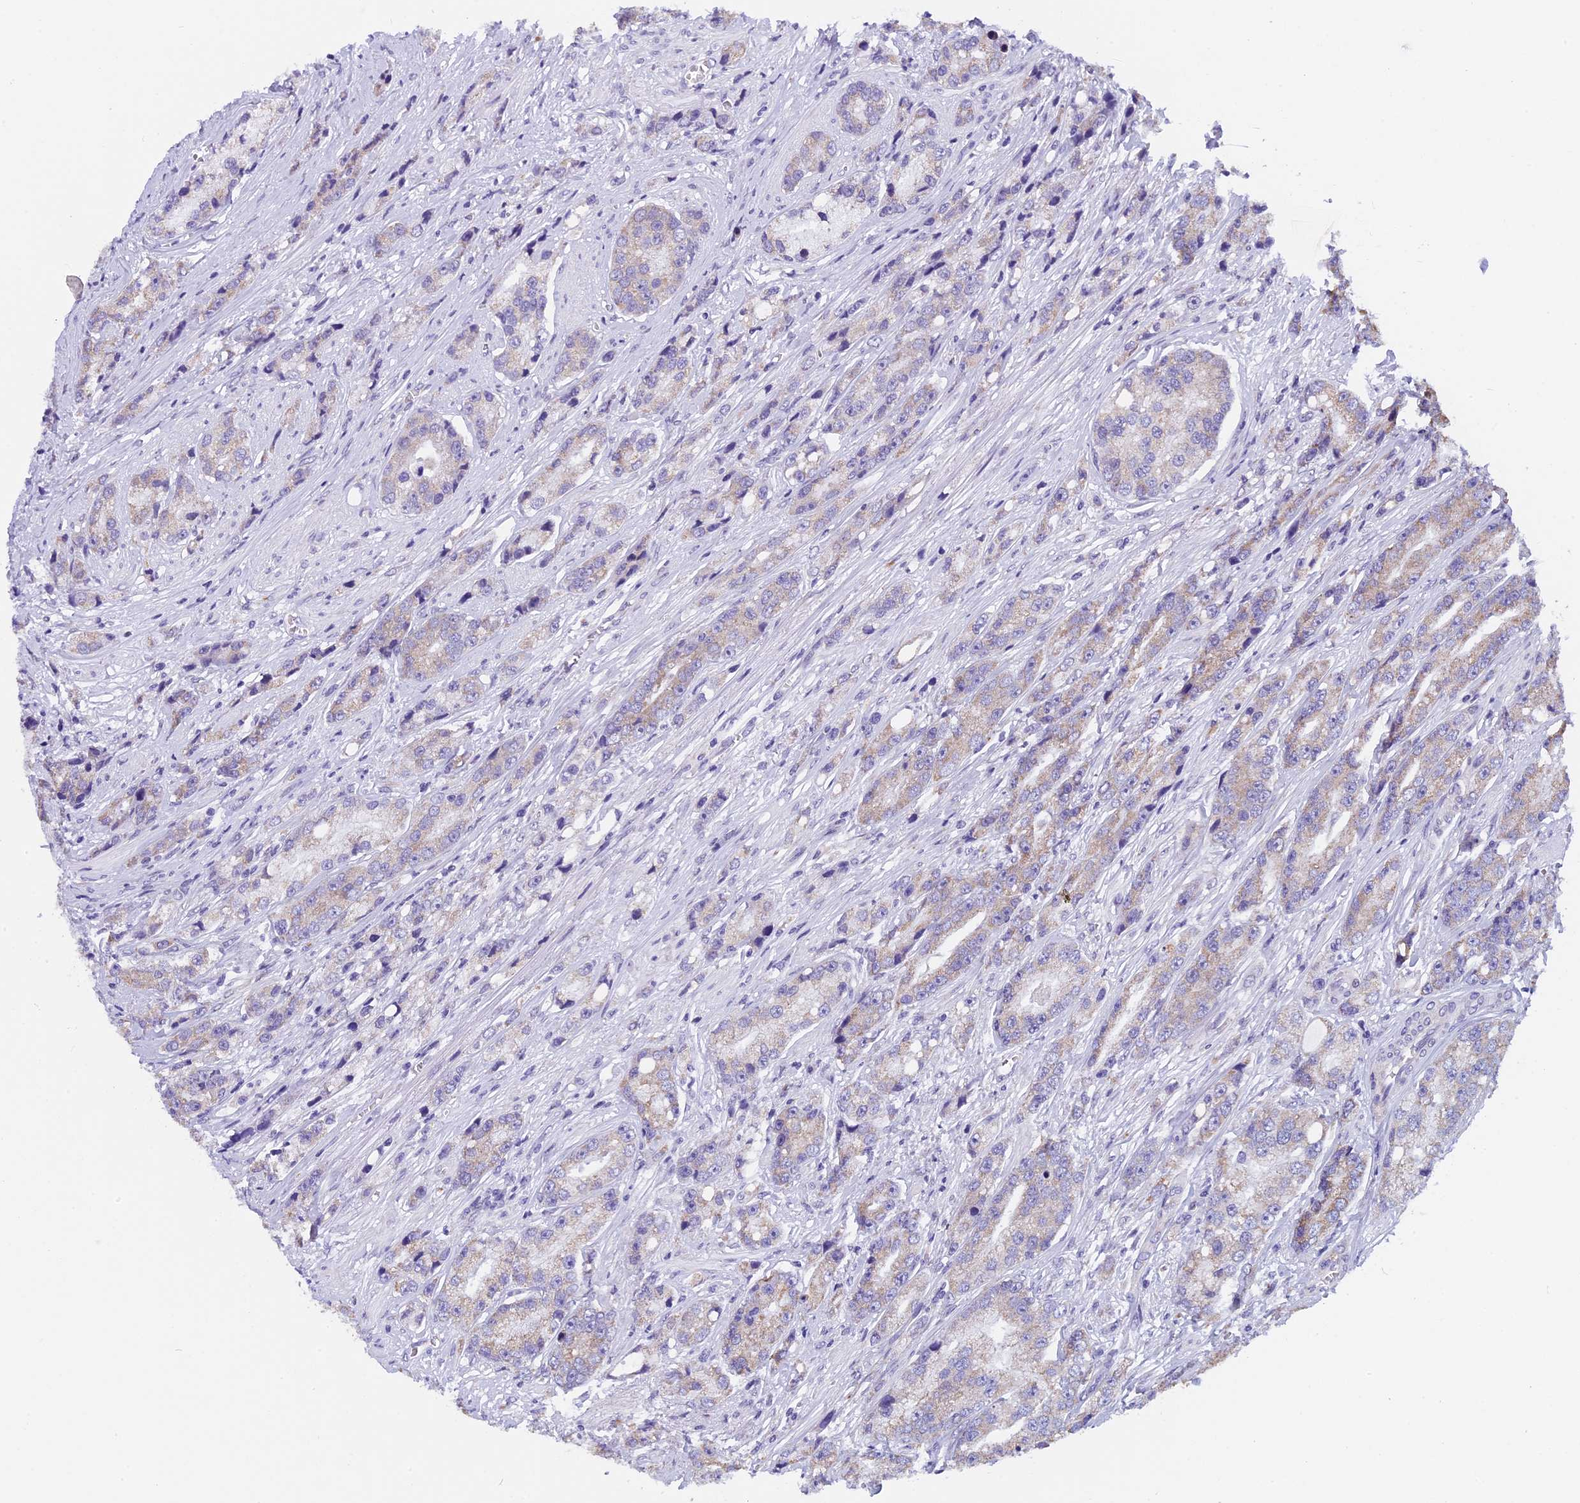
{"staining": {"intensity": "weak", "quantity": "25%-75%", "location": "cytoplasmic/membranous"}, "tissue": "prostate cancer", "cell_type": "Tumor cells", "image_type": "cancer", "snomed": [{"axis": "morphology", "description": "Adenocarcinoma, High grade"}, {"axis": "topography", "description": "Prostate"}], "caption": "A histopathology image showing weak cytoplasmic/membranous expression in about 25%-75% of tumor cells in prostate cancer, as visualized by brown immunohistochemical staining.", "gene": "ZNF317", "patient": {"sex": "male", "age": 74}}